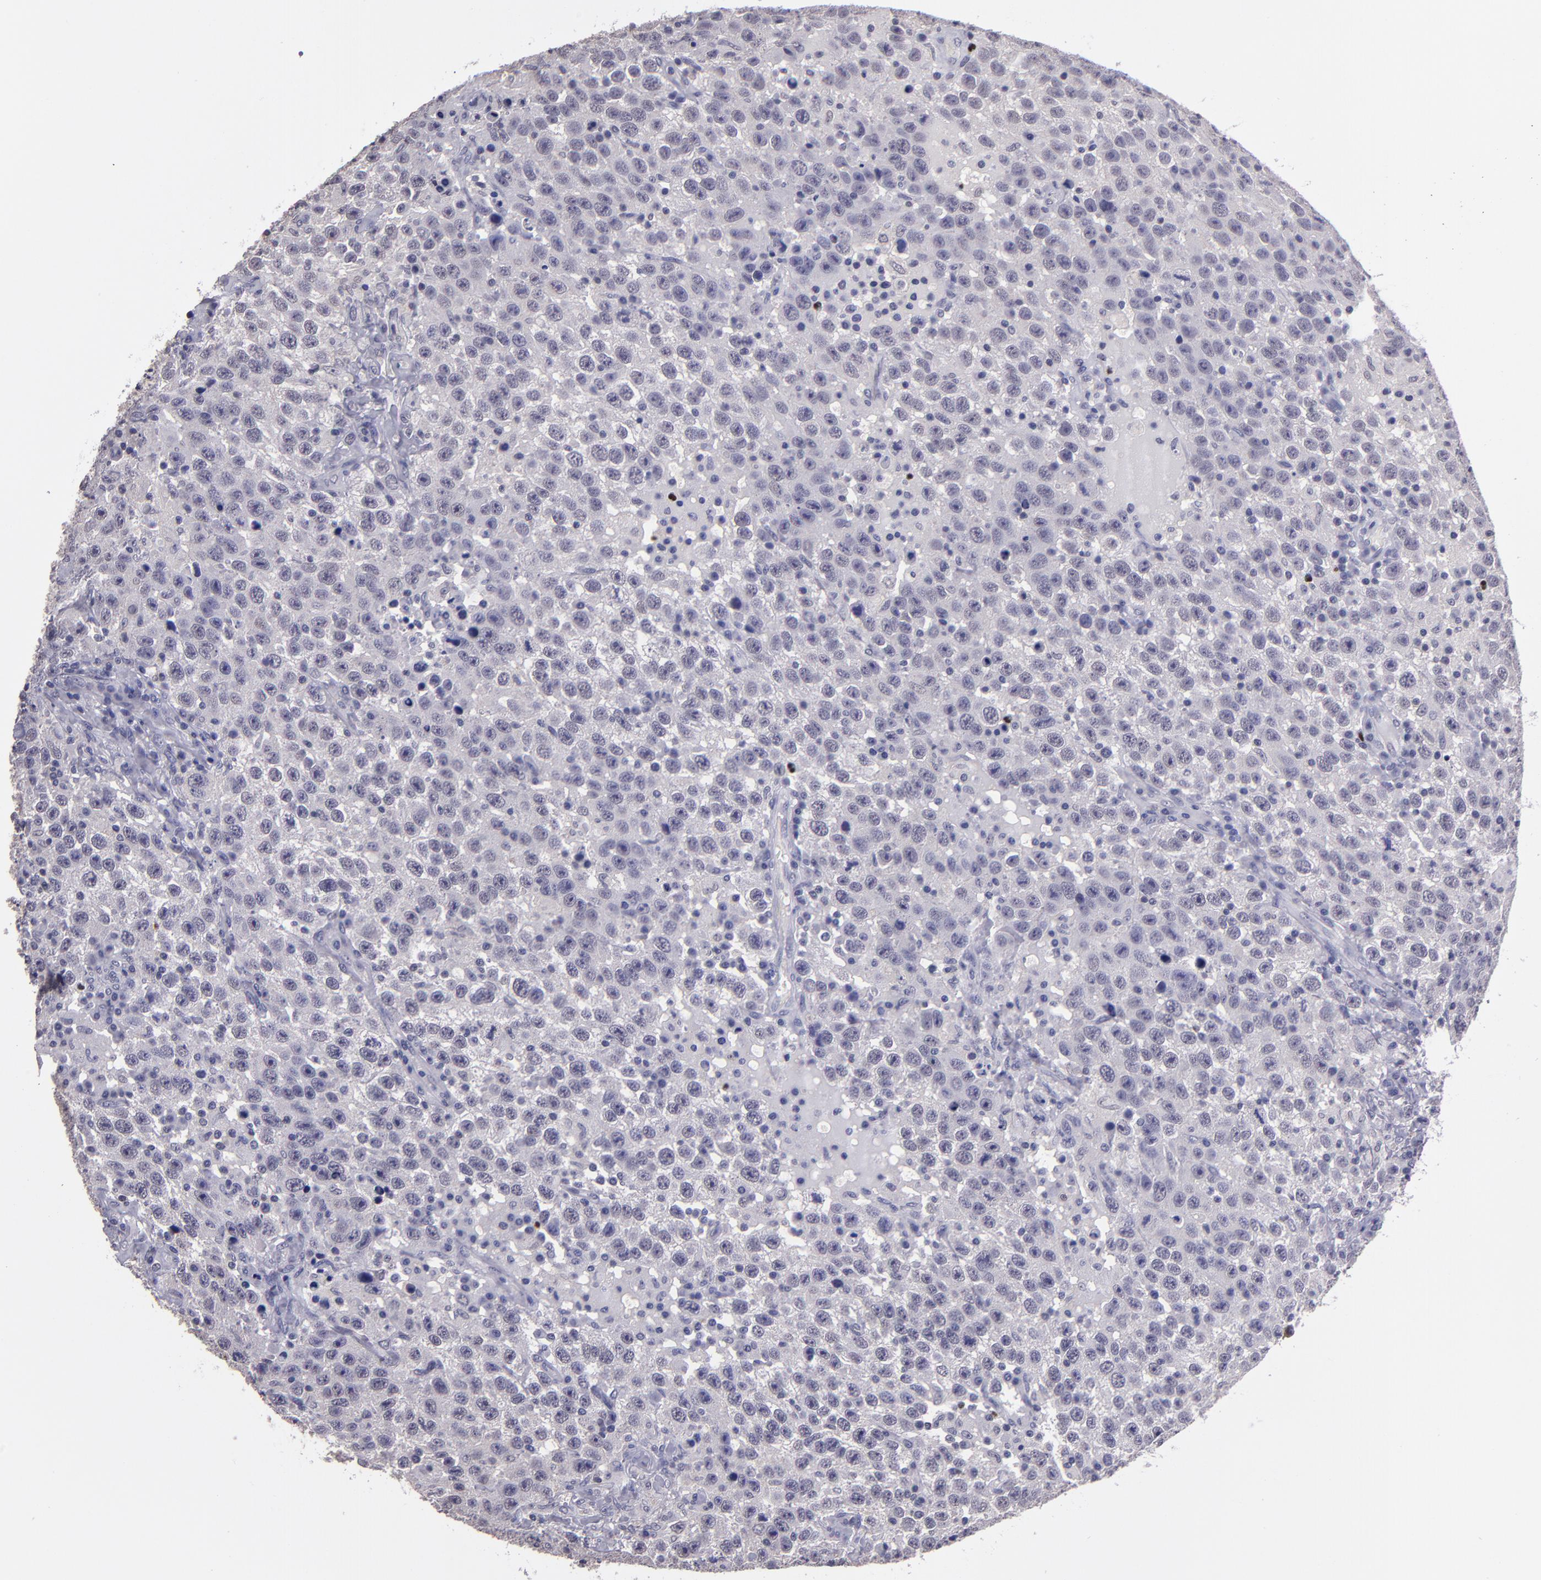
{"staining": {"intensity": "negative", "quantity": "none", "location": "none"}, "tissue": "testis cancer", "cell_type": "Tumor cells", "image_type": "cancer", "snomed": [{"axis": "morphology", "description": "Seminoma, NOS"}, {"axis": "topography", "description": "Testis"}], "caption": "A high-resolution photomicrograph shows immunohistochemistry (IHC) staining of testis seminoma, which demonstrates no significant positivity in tumor cells.", "gene": "CEBPE", "patient": {"sex": "male", "age": 41}}